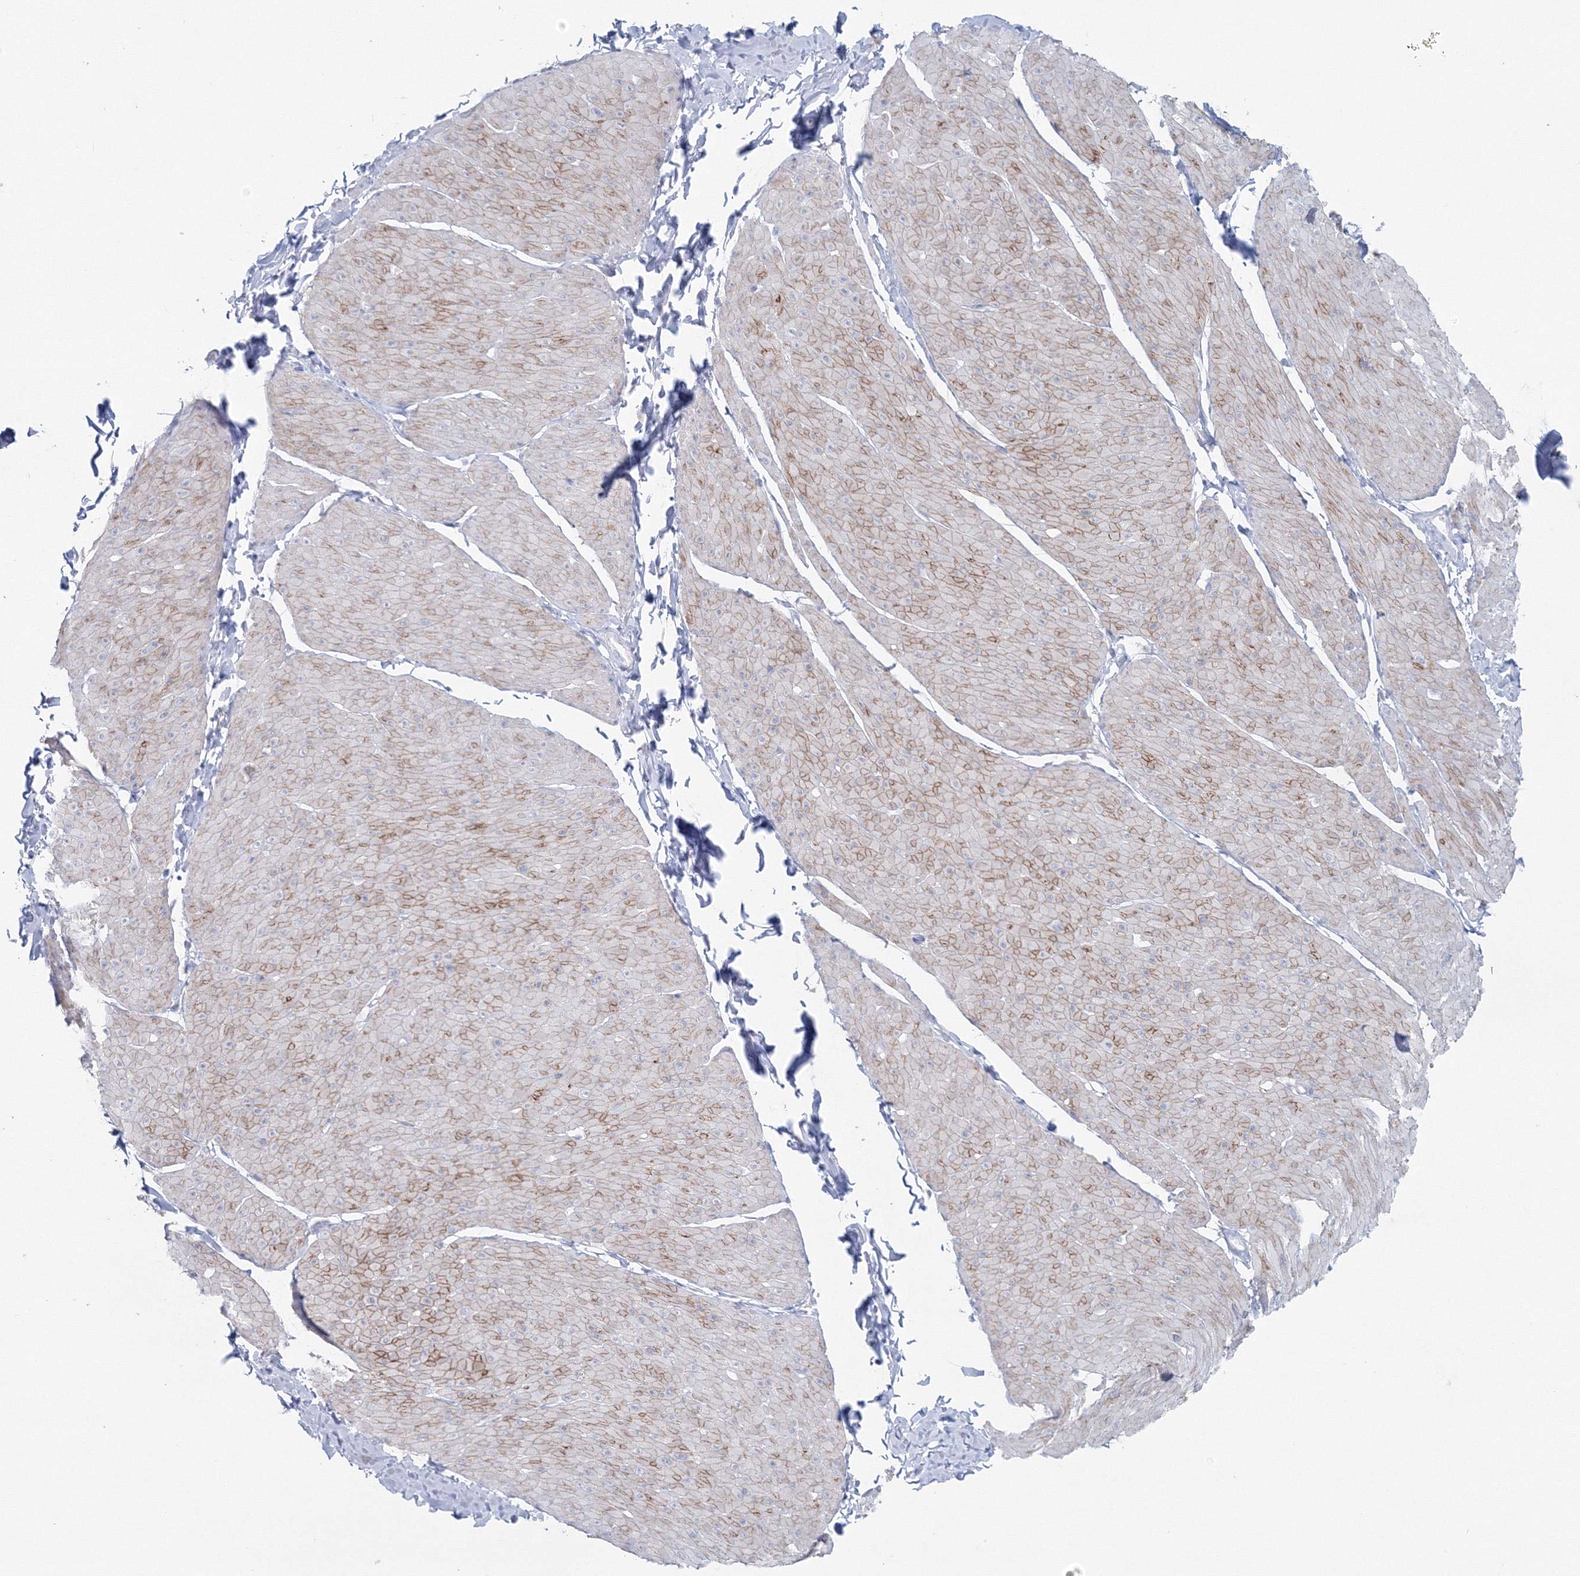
{"staining": {"intensity": "moderate", "quantity": "25%-75%", "location": "cytoplasmic/membranous"}, "tissue": "smooth muscle", "cell_type": "Smooth muscle cells", "image_type": "normal", "snomed": [{"axis": "morphology", "description": "Urothelial carcinoma, High grade"}, {"axis": "topography", "description": "Urinary bladder"}], "caption": "Protein expression analysis of benign human smooth muscle reveals moderate cytoplasmic/membranous staining in approximately 25%-75% of smooth muscle cells. (DAB (3,3'-diaminobenzidine) = brown stain, brightfield microscopy at high magnification).", "gene": "GCKR", "patient": {"sex": "male", "age": 46}}